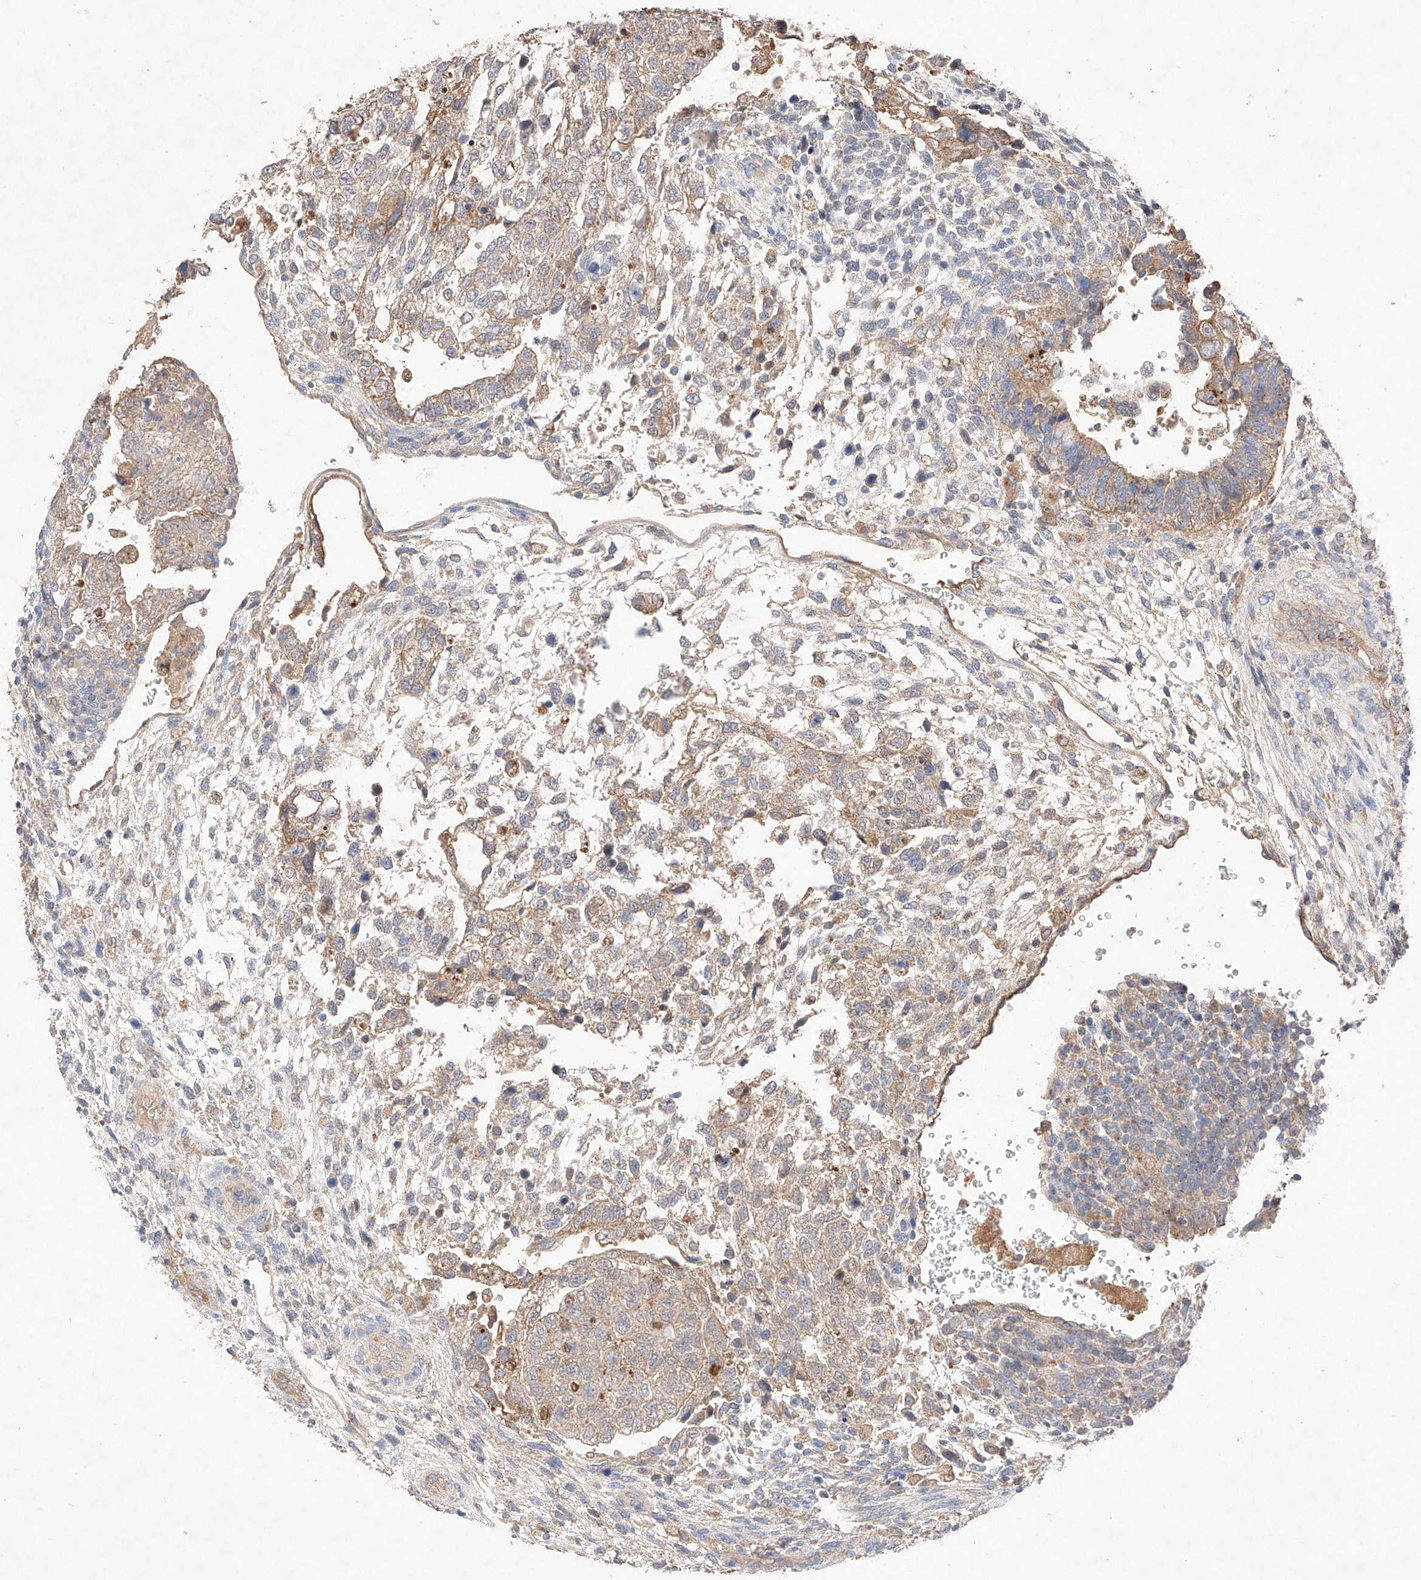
{"staining": {"intensity": "weak", "quantity": ">75%", "location": "cytoplasmic/membranous"}, "tissue": "testis cancer", "cell_type": "Tumor cells", "image_type": "cancer", "snomed": [{"axis": "morphology", "description": "Carcinoma, Embryonal, NOS"}, {"axis": "topography", "description": "Testis"}], "caption": "Immunohistochemistry staining of embryonal carcinoma (testis), which displays low levels of weak cytoplasmic/membranous positivity in about >75% of tumor cells indicating weak cytoplasmic/membranous protein expression. The staining was performed using DAB (brown) for protein detection and nuclei were counterstained in hematoxylin (blue).", "gene": "C6orf62", "patient": {"sex": "male", "age": 37}}